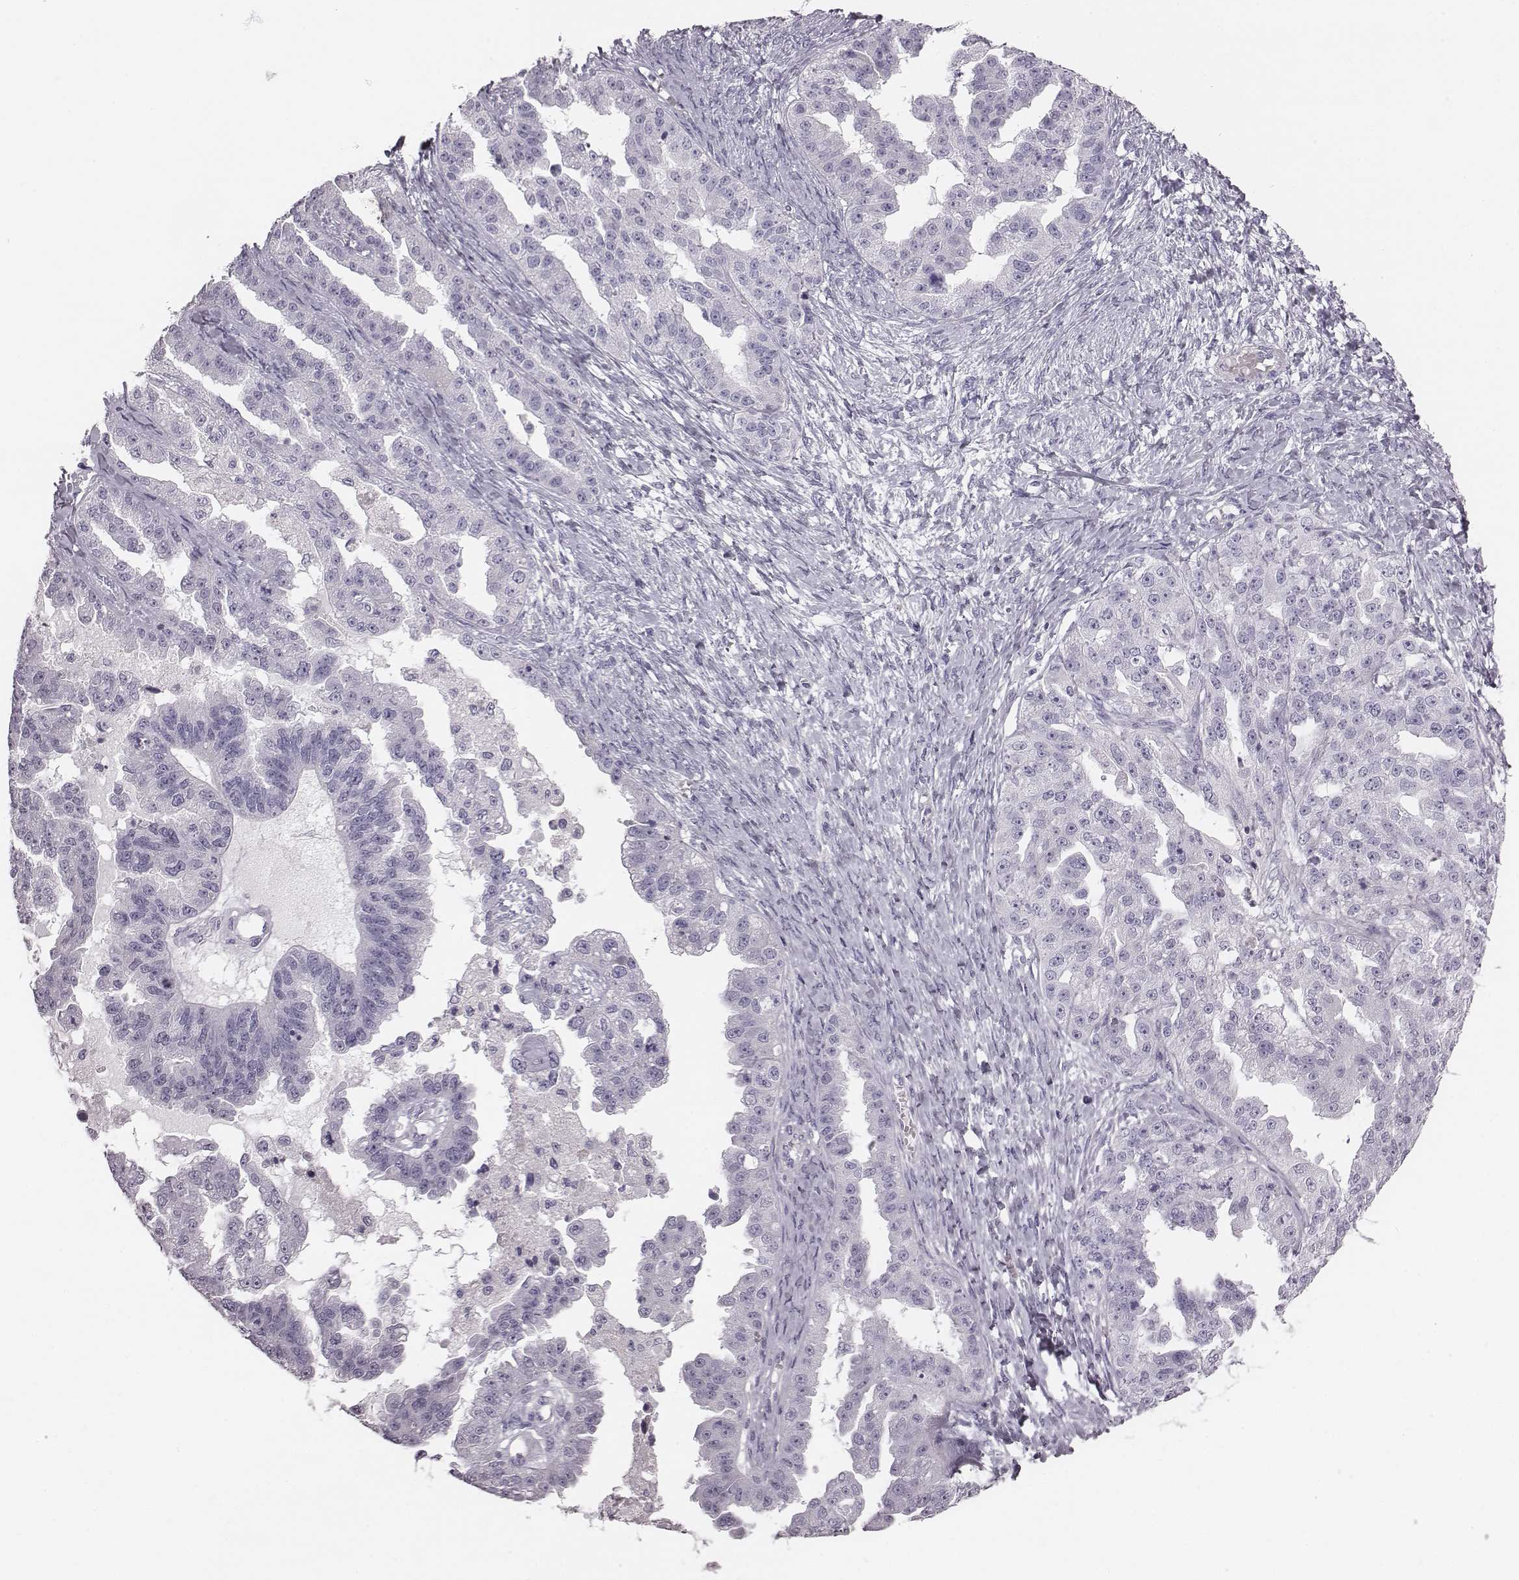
{"staining": {"intensity": "negative", "quantity": "none", "location": "none"}, "tissue": "ovarian cancer", "cell_type": "Tumor cells", "image_type": "cancer", "snomed": [{"axis": "morphology", "description": "Cystadenocarcinoma, serous, NOS"}, {"axis": "topography", "description": "Ovary"}], "caption": "Immunohistochemistry (IHC) image of neoplastic tissue: human serous cystadenocarcinoma (ovarian) stained with DAB (3,3'-diaminobenzidine) displays no significant protein expression in tumor cells. (DAB (3,3'-diaminobenzidine) IHC with hematoxylin counter stain).", "gene": "CRISP1", "patient": {"sex": "female", "age": 58}}